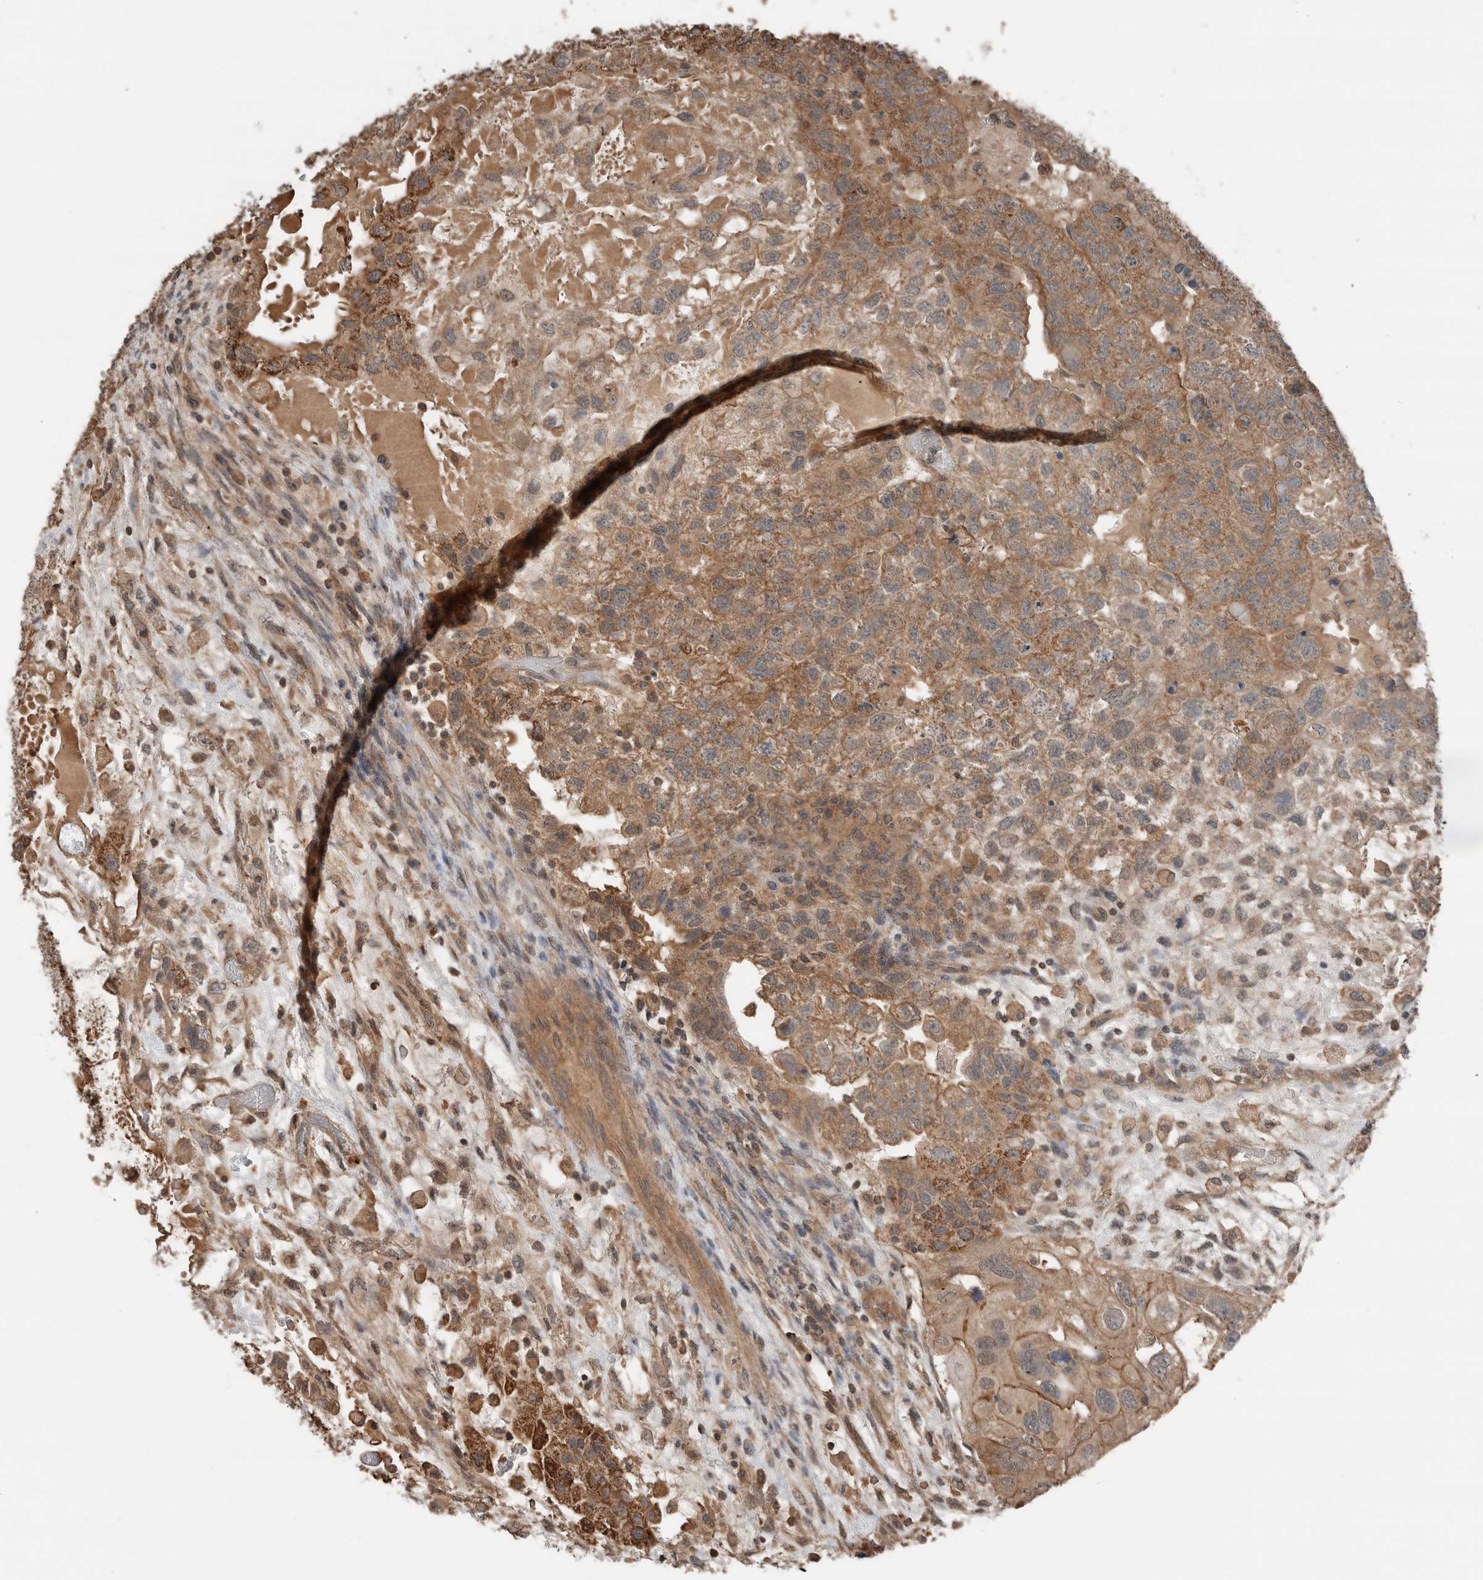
{"staining": {"intensity": "moderate", "quantity": ">75%", "location": "cytoplasmic/membranous"}, "tissue": "testis cancer", "cell_type": "Tumor cells", "image_type": "cancer", "snomed": [{"axis": "morphology", "description": "Carcinoma, Embryonal, NOS"}, {"axis": "topography", "description": "Testis"}], "caption": "Embryonal carcinoma (testis) stained with a protein marker reveals moderate staining in tumor cells.", "gene": "KLK14", "patient": {"sex": "male", "age": 36}}